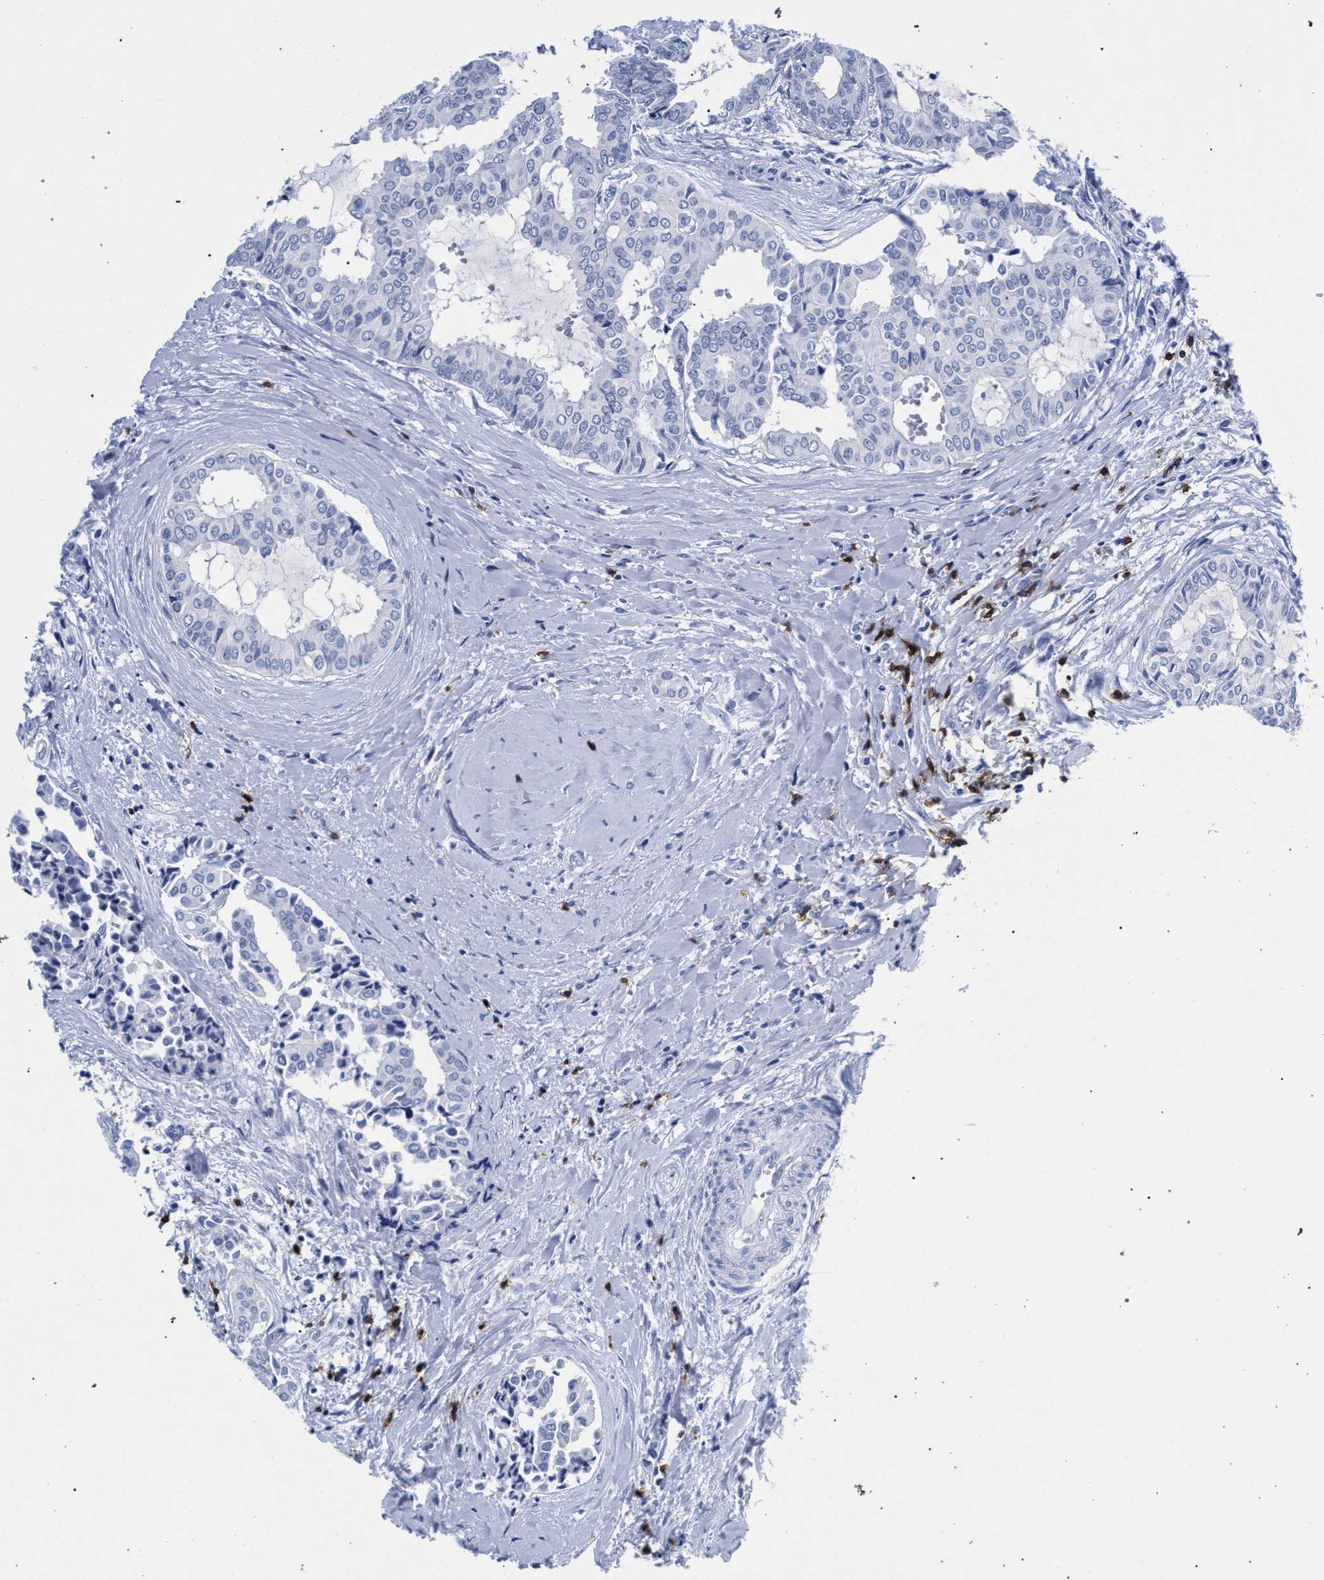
{"staining": {"intensity": "negative", "quantity": "none", "location": "none"}, "tissue": "head and neck cancer", "cell_type": "Tumor cells", "image_type": "cancer", "snomed": [{"axis": "morphology", "description": "Adenocarcinoma, NOS"}, {"axis": "topography", "description": "Salivary gland"}, {"axis": "topography", "description": "Head-Neck"}], "caption": "Micrograph shows no protein expression in tumor cells of head and neck cancer tissue.", "gene": "KLRK1", "patient": {"sex": "female", "age": 59}}